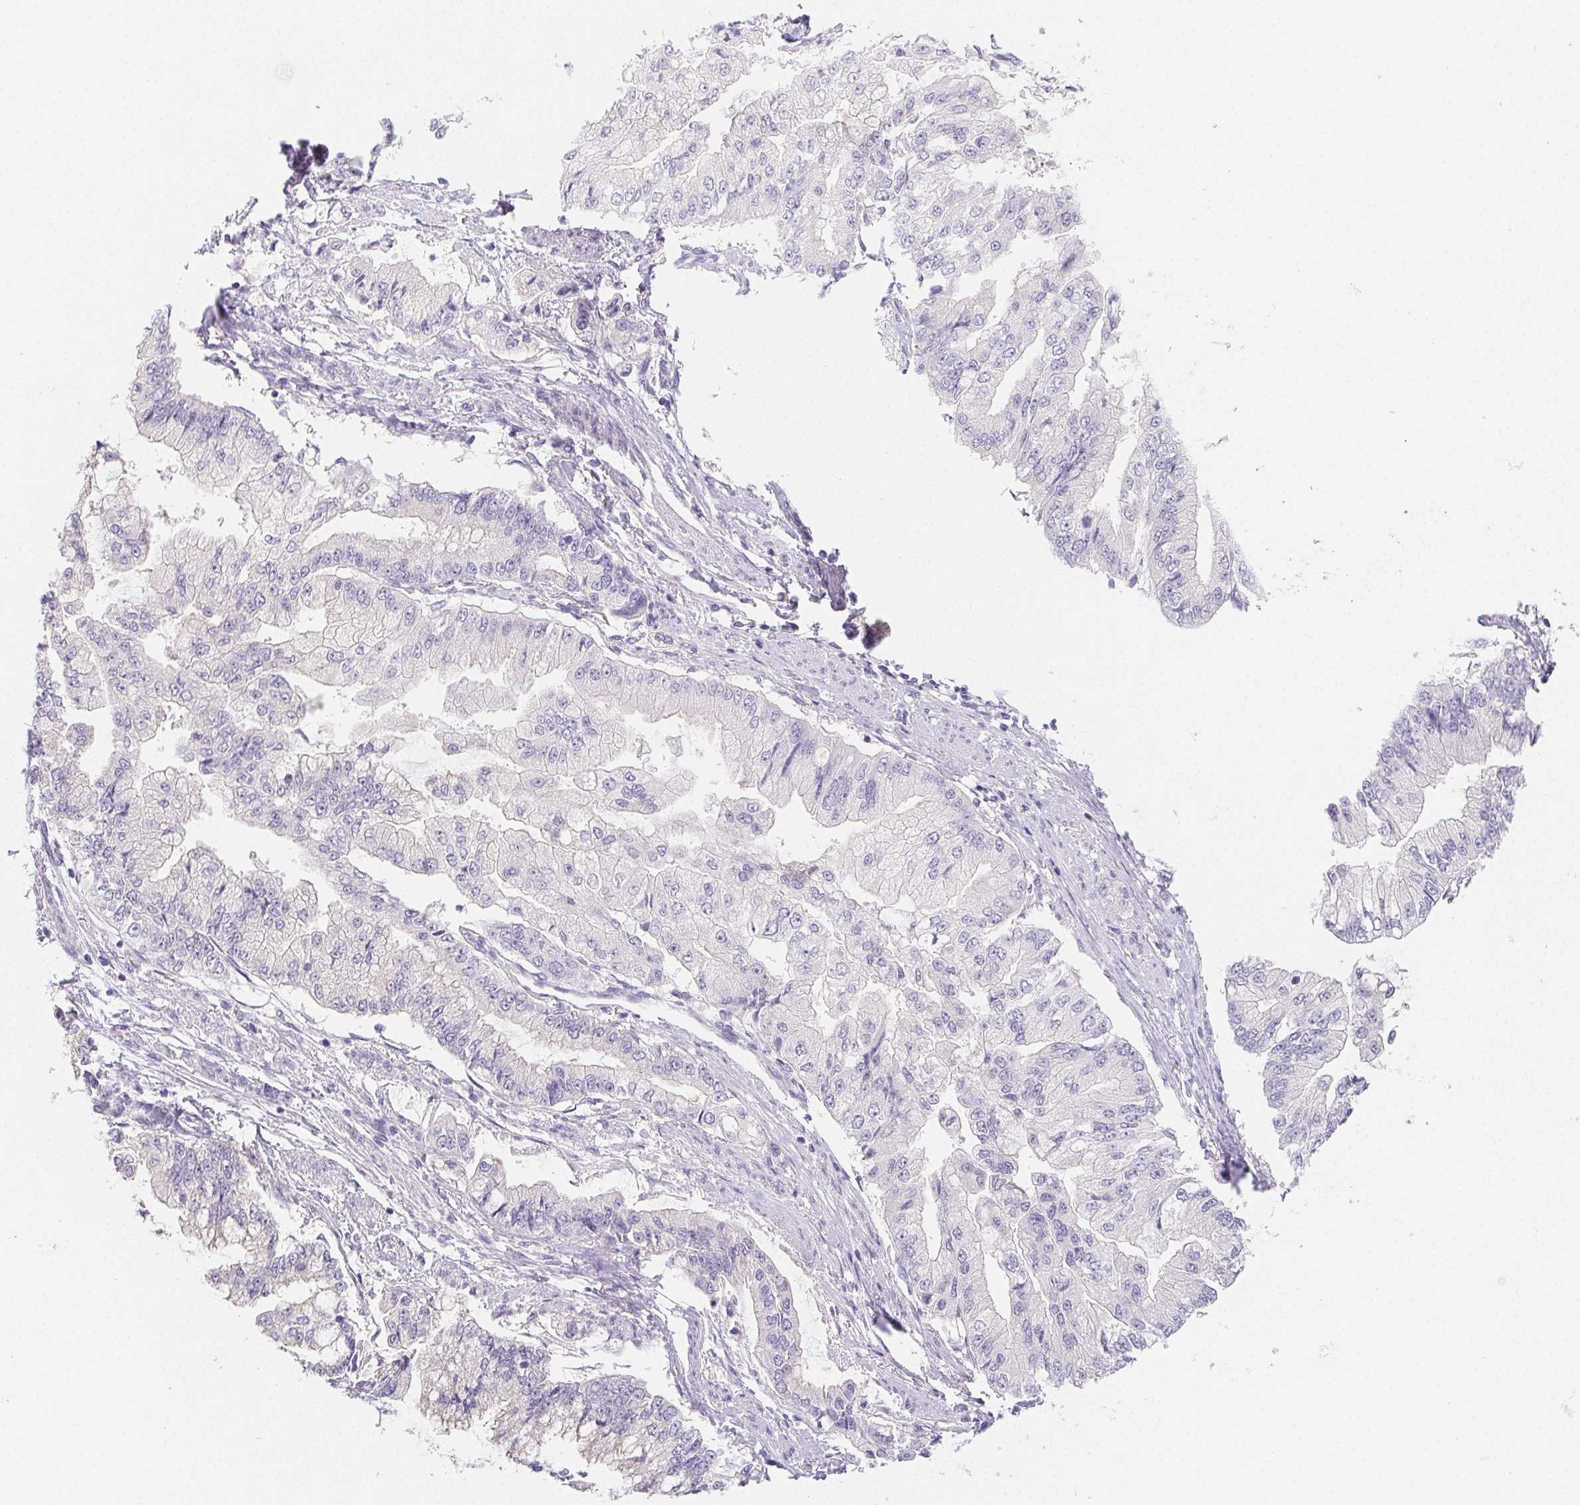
{"staining": {"intensity": "negative", "quantity": "none", "location": "none"}, "tissue": "stomach cancer", "cell_type": "Tumor cells", "image_type": "cancer", "snomed": [{"axis": "morphology", "description": "Adenocarcinoma, NOS"}, {"axis": "topography", "description": "Stomach, upper"}], "caption": "Tumor cells show no significant protein expression in stomach cancer.", "gene": "ZBBX", "patient": {"sex": "female", "age": 74}}